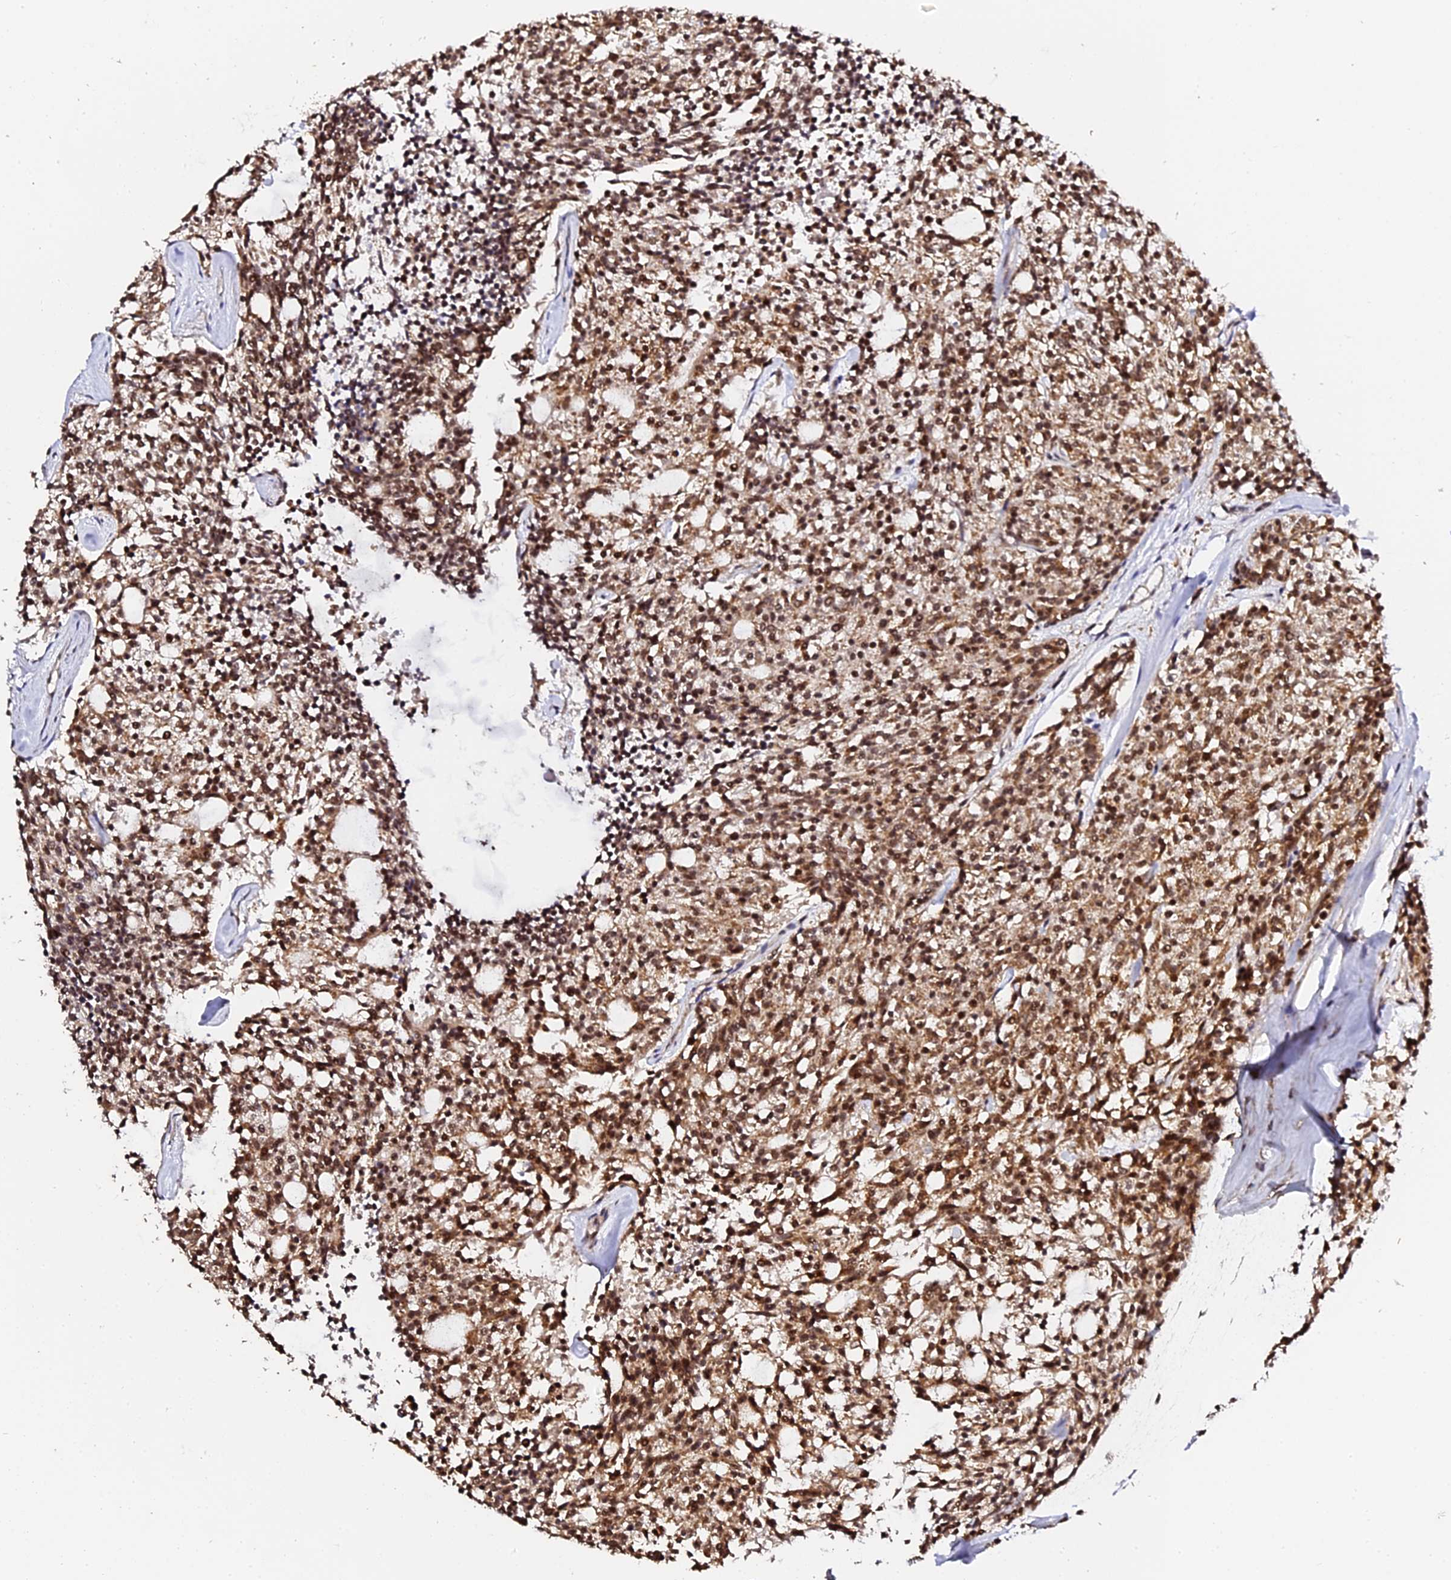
{"staining": {"intensity": "strong", "quantity": ">75%", "location": "cytoplasmic/membranous,nuclear"}, "tissue": "carcinoid", "cell_type": "Tumor cells", "image_type": "cancer", "snomed": [{"axis": "morphology", "description": "Carcinoid, malignant, NOS"}, {"axis": "topography", "description": "Pancreas"}], "caption": "Malignant carcinoid stained with immunohistochemistry demonstrates strong cytoplasmic/membranous and nuclear positivity in about >75% of tumor cells. The staining was performed using DAB (3,3'-diaminobenzidine) to visualize the protein expression in brown, while the nuclei were stained in blue with hematoxylin (Magnification: 20x).", "gene": "MCRS1", "patient": {"sex": "female", "age": 54}}